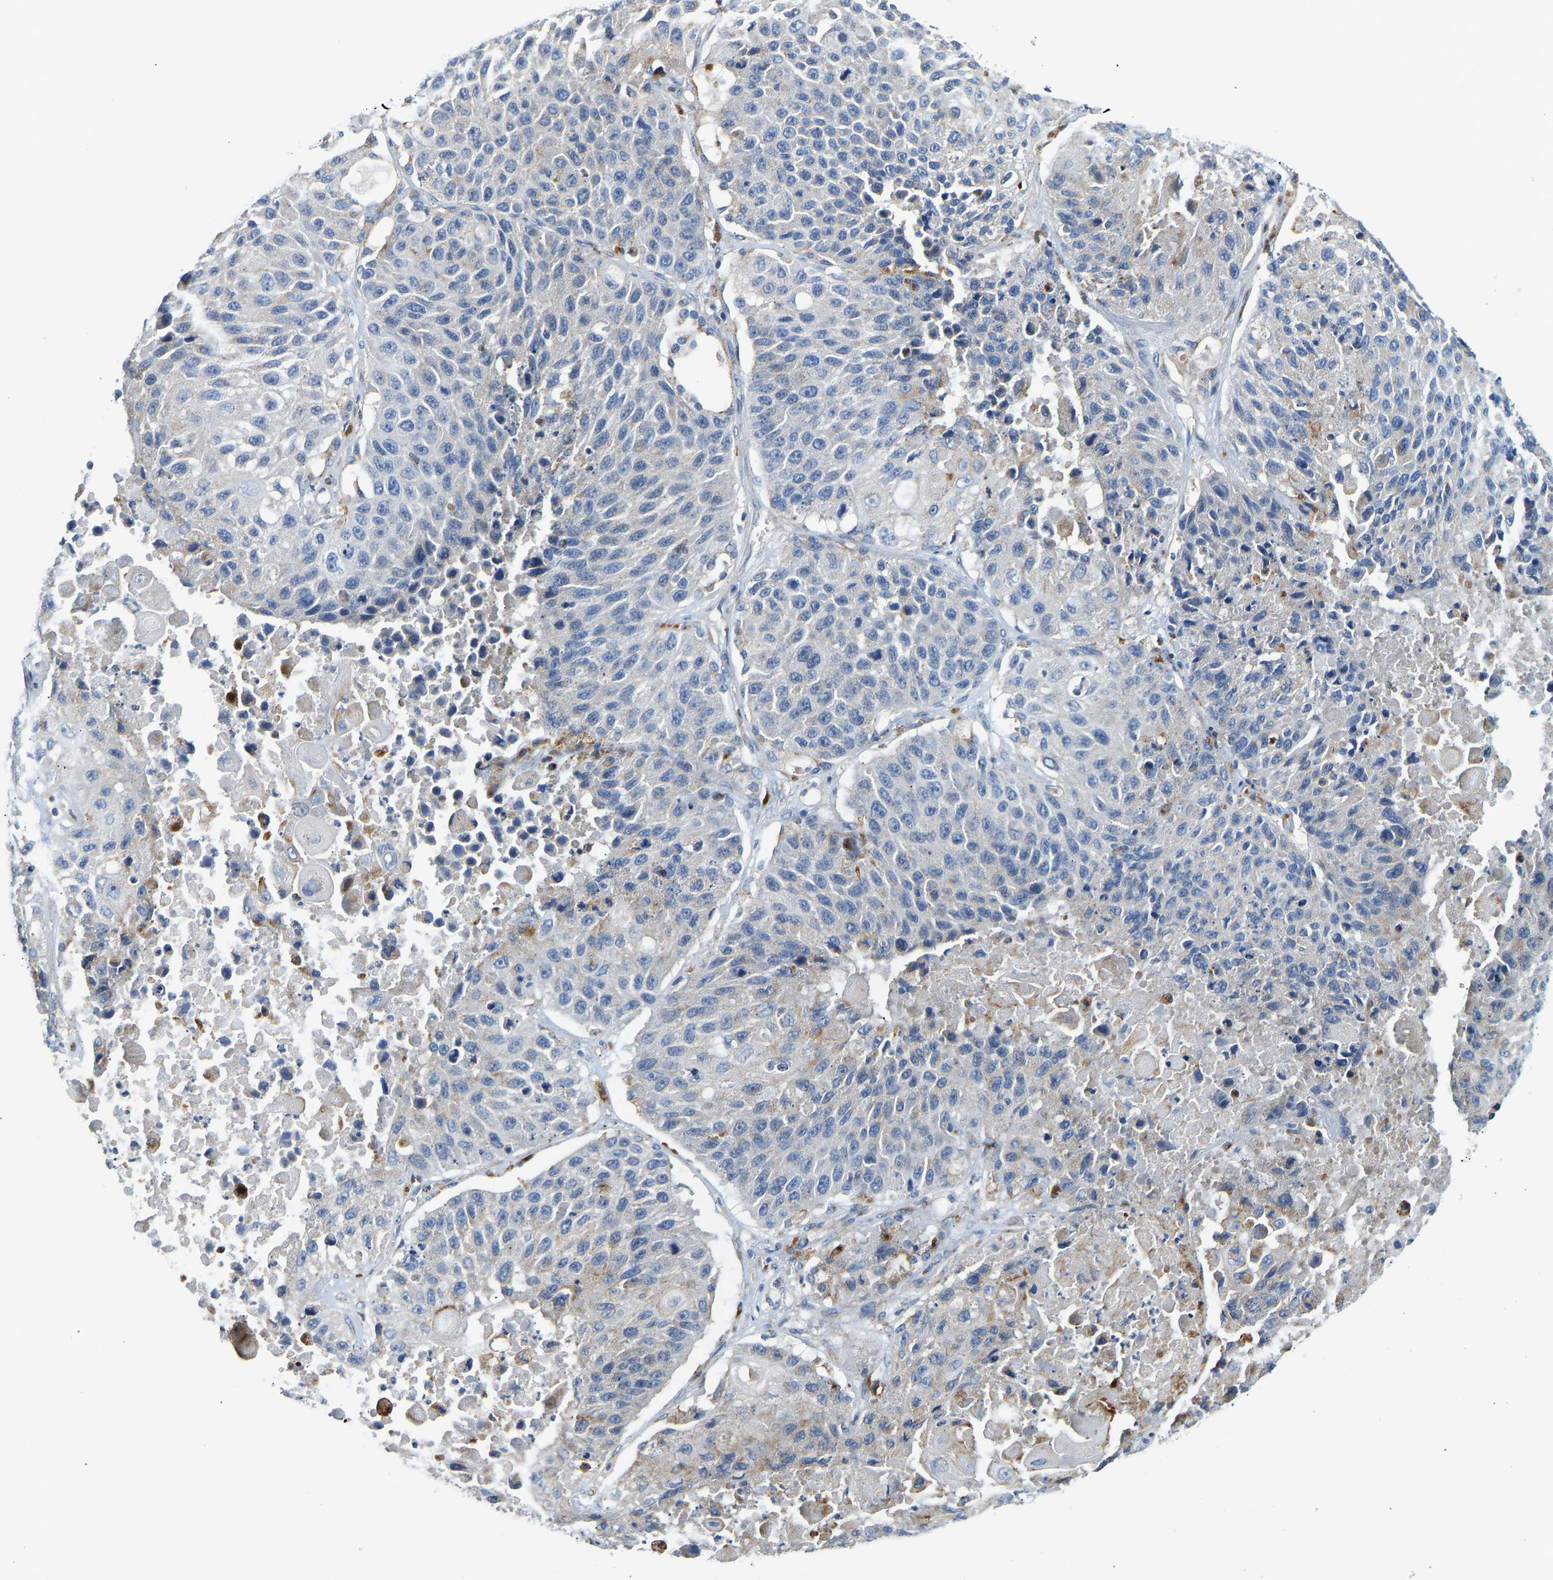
{"staining": {"intensity": "negative", "quantity": "none", "location": "none"}, "tissue": "lung cancer", "cell_type": "Tumor cells", "image_type": "cancer", "snomed": [{"axis": "morphology", "description": "Squamous cell carcinoma, NOS"}, {"axis": "topography", "description": "Lung"}], "caption": "An IHC histopathology image of lung cancer (squamous cell carcinoma) is shown. There is no staining in tumor cells of lung cancer (squamous cell carcinoma). (DAB (3,3'-diaminobenzidine) IHC with hematoxylin counter stain).", "gene": "ATP6V1E1", "patient": {"sex": "male", "age": 61}}